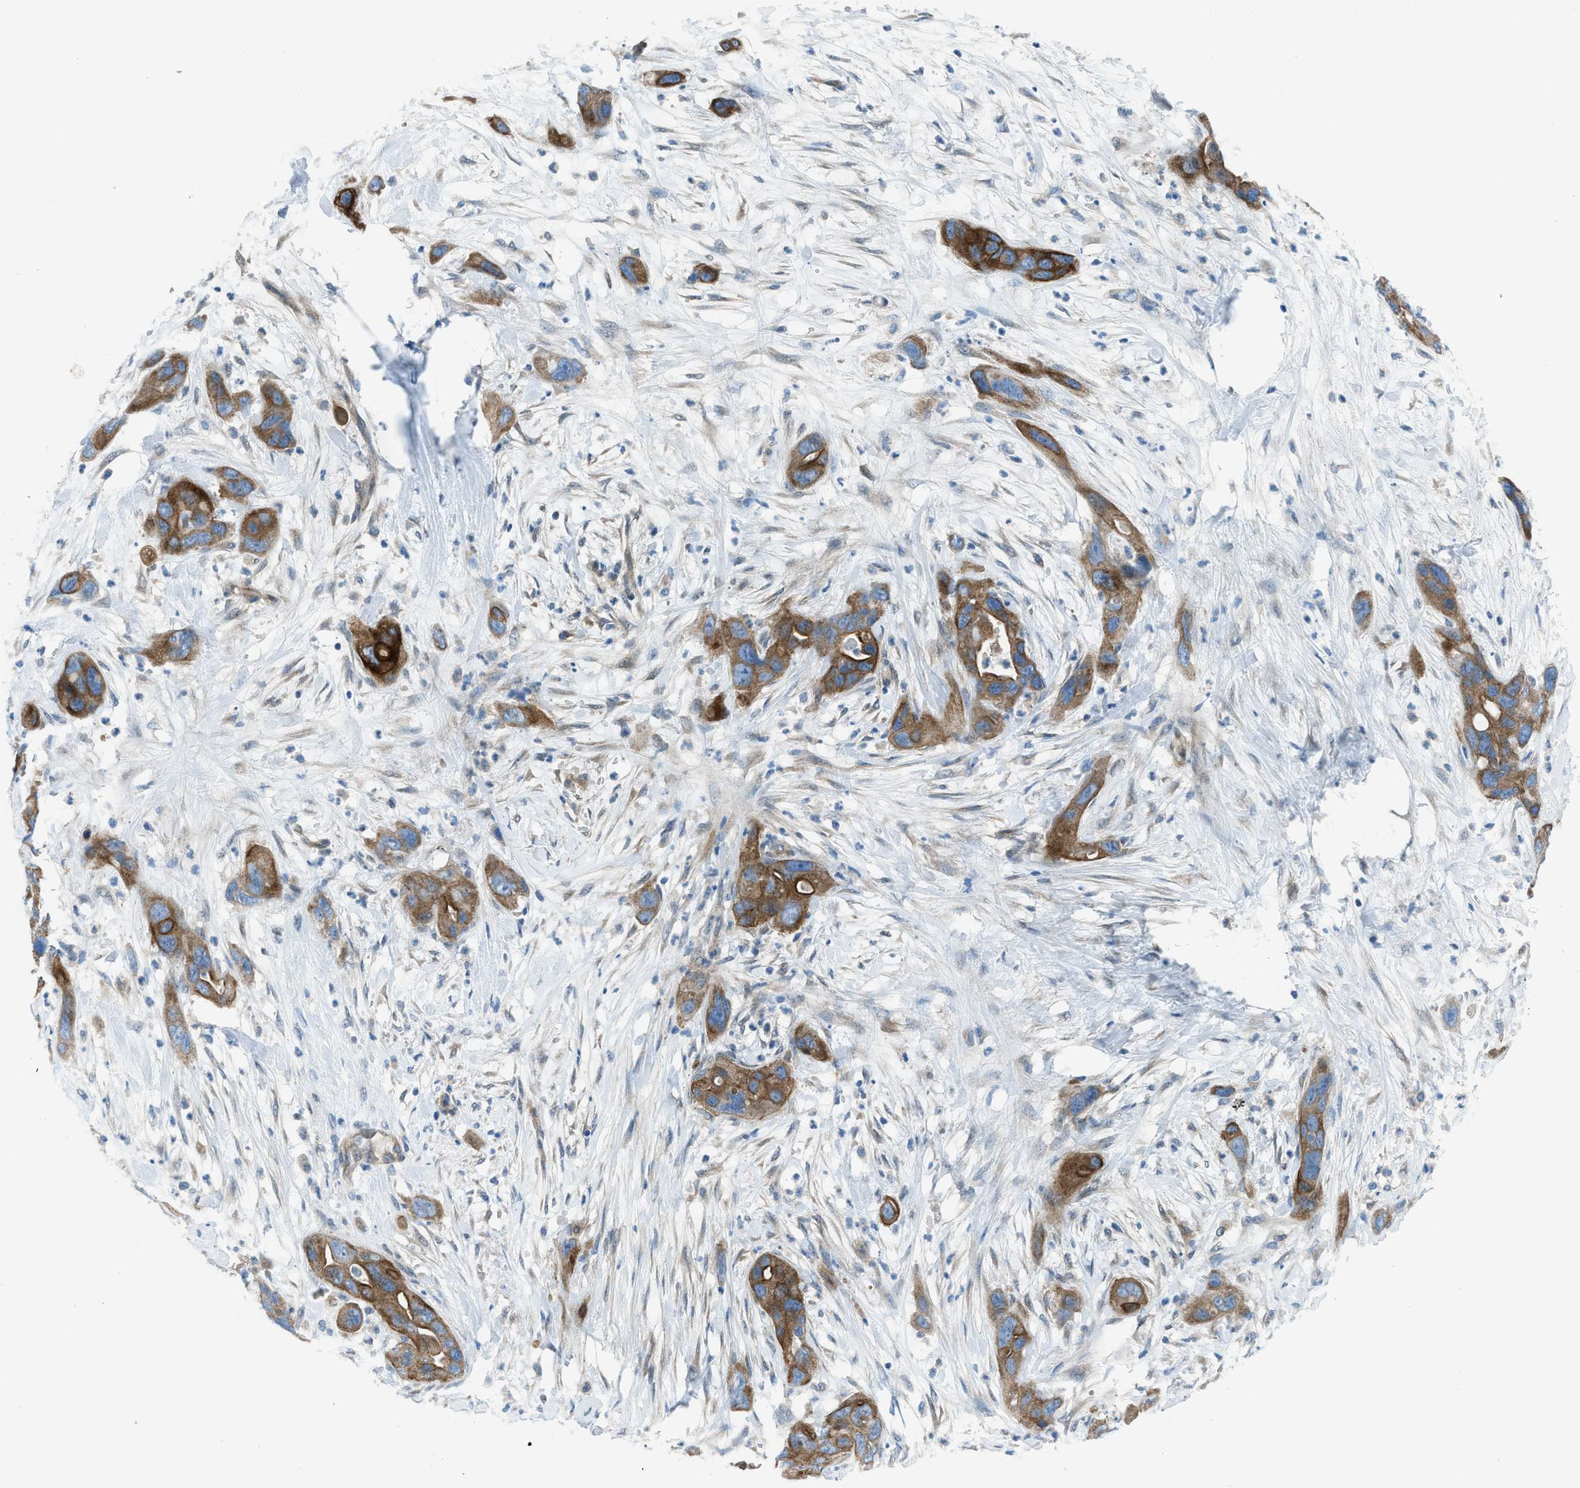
{"staining": {"intensity": "strong", "quantity": ">75%", "location": "cytoplasmic/membranous"}, "tissue": "pancreatic cancer", "cell_type": "Tumor cells", "image_type": "cancer", "snomed": [{"axis": "morphology", "description": "Adenocarcinoma, NOS"}, {"axis": "topography", "description": "Pancreas"}], "caption": "Brown immunohistochemical staining in adenocarcinoma (pancreatic) exhibits strong cytoplasmic/membranous expression in about >75% of tumor cells.", "gene": "PRKN", "patient": {"sex": "female", "age": 71}}